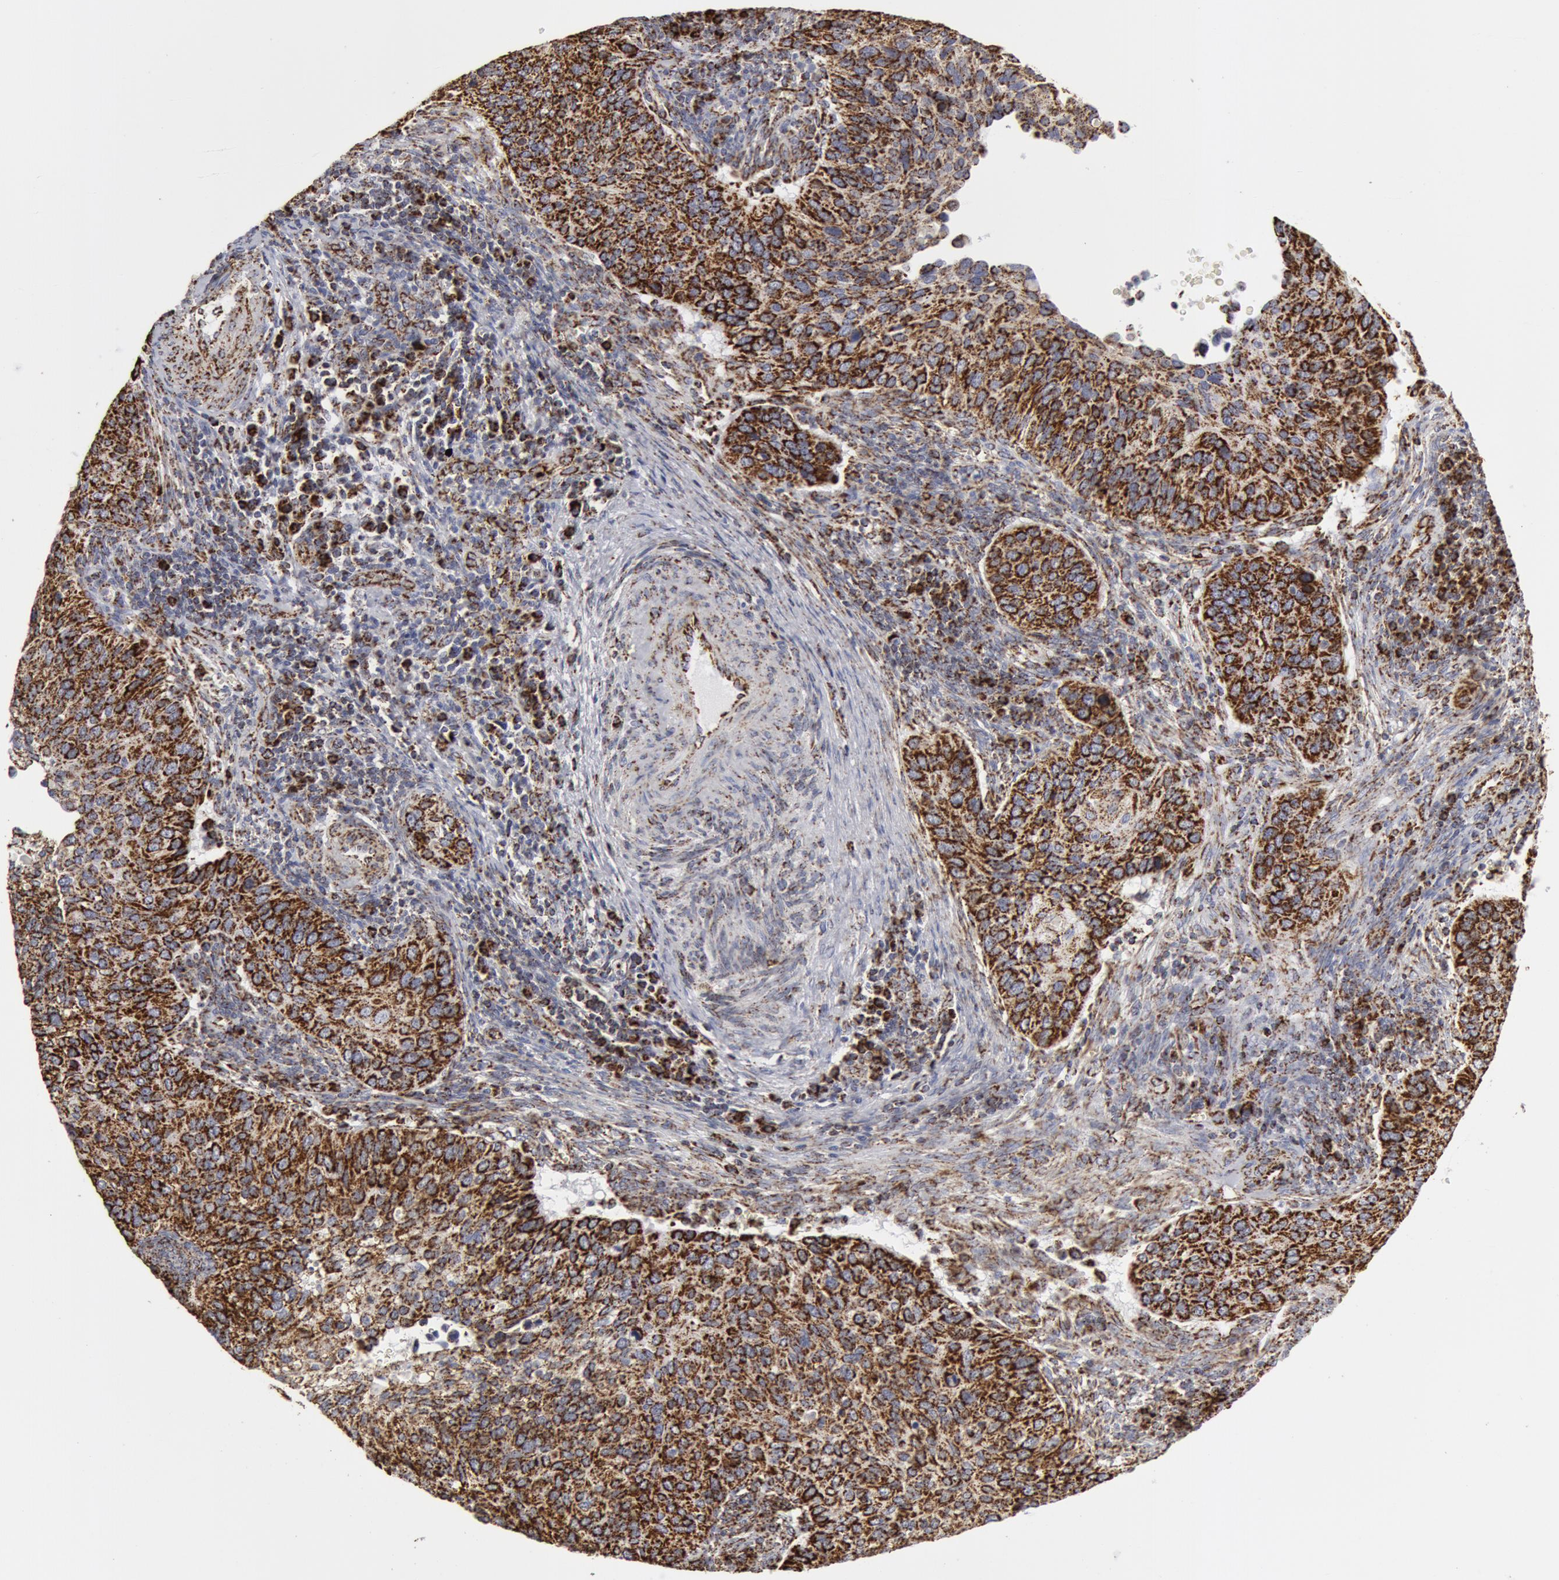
{"staining": {"intensity": "strong", "quantity": ">75%", "location": "cytoplasmic/membranous"}, "tissue": "cervical cancer", "cell_type": "Tumor cells", "image_type": "cancer", "snomed": [{"axis": "morphology", "description": "Normal tissue, NOS"}, {"axis": "morphology", "description": "Adenocarcinoma, NOS"}, {"axis": "topography", "description": "Cervix"}], "caption": "IHC of human adenocarcinoma (cervical) reveals high levels of strong cytoplasmic/membranous staining in about >75% of tumor cells. (IHC, brightfield microscopy, high magnification).", "gene": "ATP5F1B", "patient": {"sex": "female", "age": 34}}